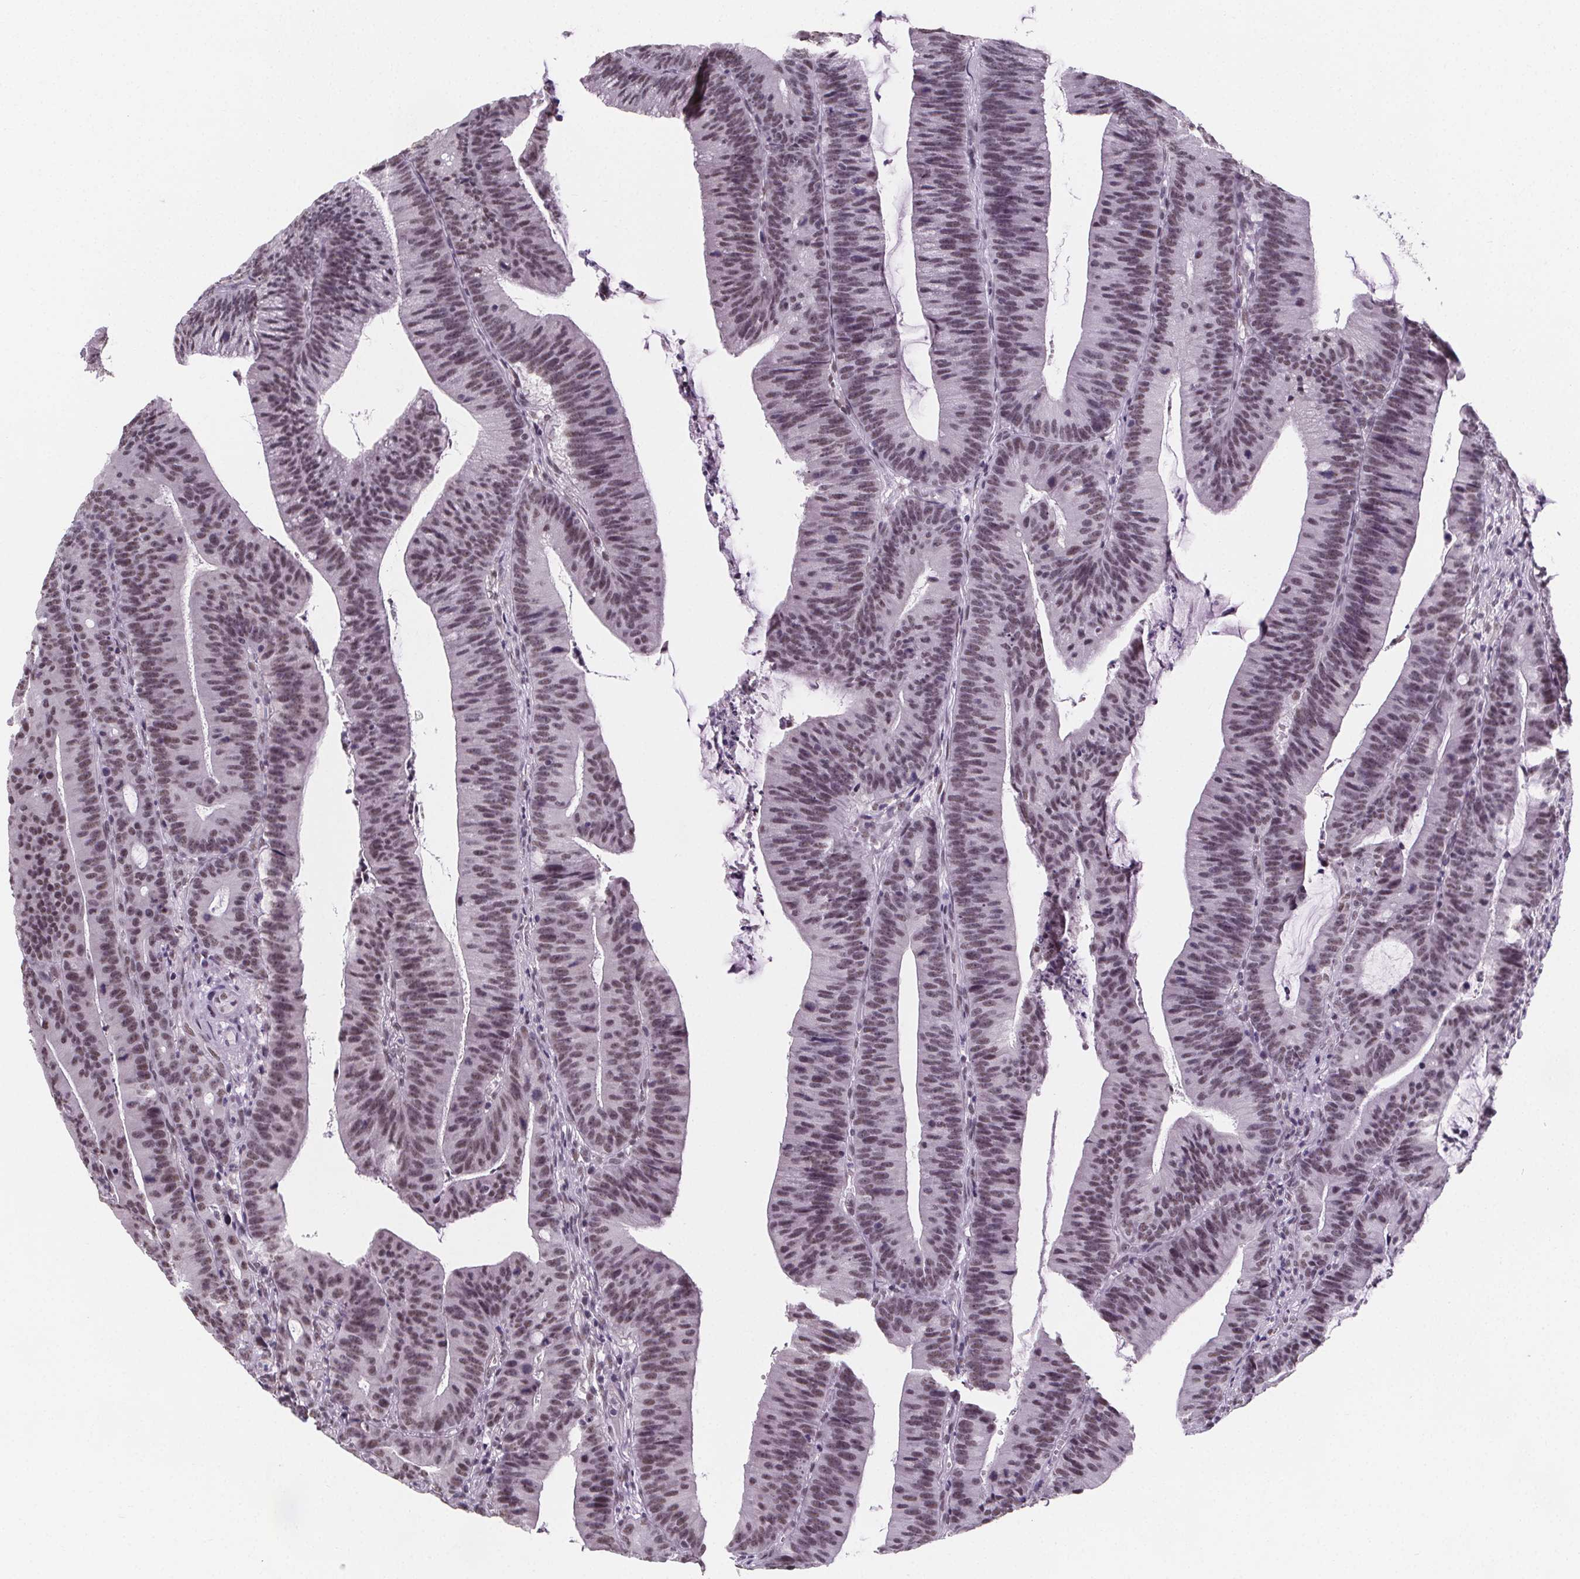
{"staining": {"intensity": "moderate", "quantity": ">75%", "location": "nuclear"}, "tissue": "colorectal cancer", "cell_type": "Tumor cells", "image_type": "cancer", "snomed": [{"axis": "morphology", "description": "Adenocarcinoma, NOS"}, {"axis": "topography", "description": "Colon"}], "caption": "Colorectal adenocarcinoma stained with a protein marker displays moderate staining in tumor cells.", "gene": "ZNF572", "patient": {"sex": "female", "age": 78}}